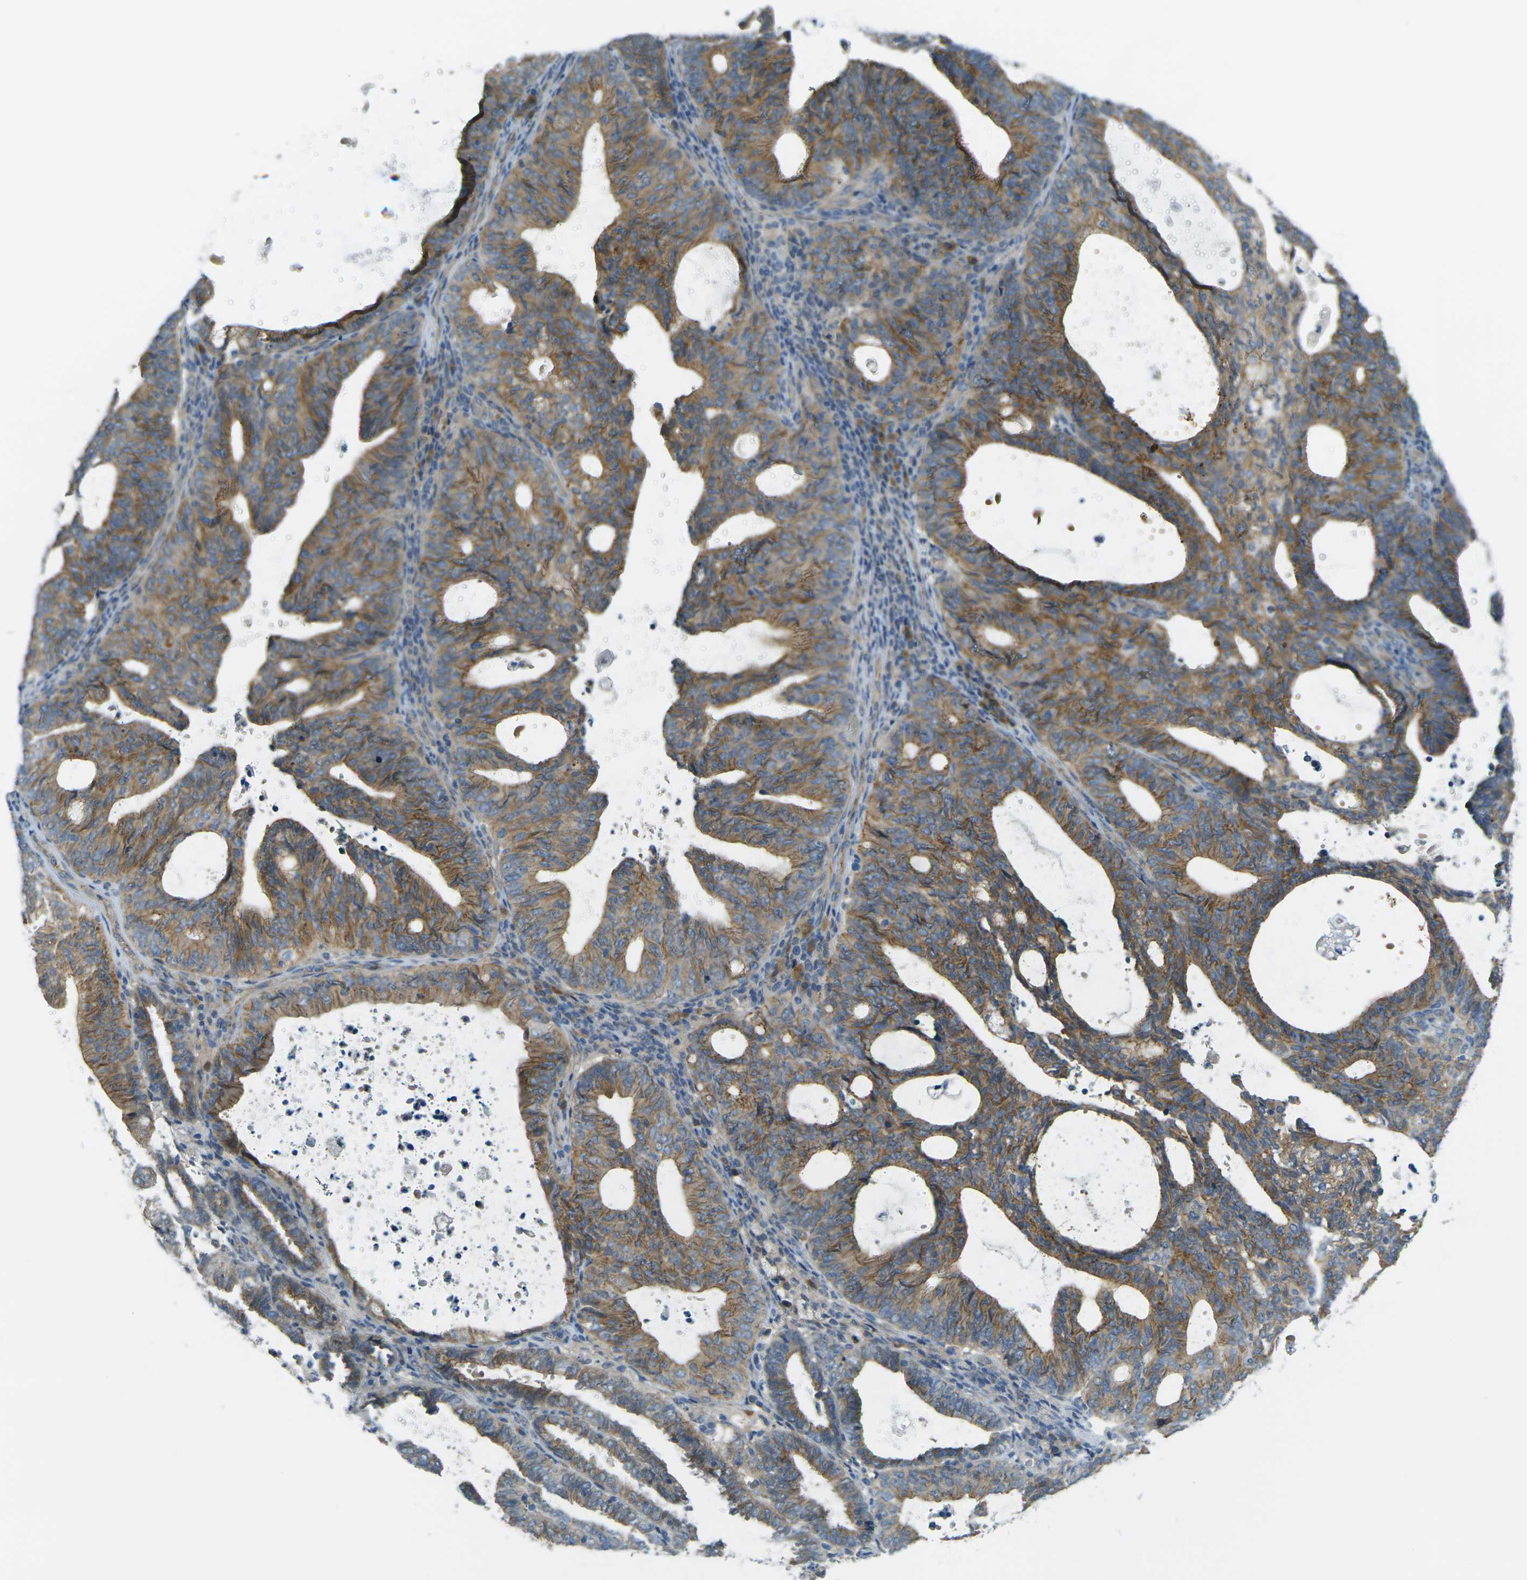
{"staining": {"intensity": "moderate", "quantity": ">75%", "location": "cytoplasmic/membranous"}, "tissue": "endometrial cancer", "cell_type": "Tumor cells", "image_type": "cancer", "snomed": [{"axis": "morphology", "description": "Adenocarcinoma, NOS"}, {"axis": "topography", "description": "Uterus"}], "caption": "DAB (3,3'-diaminobenzidine) immunohistochemical staining of human endometrial cancer (adenocarcinoma) shows moderate cytoplasmic/membranous protein staining in about >75% of tumor cells. The protein is shown in brown color, while the nuclei are stained blue.", "gene": "RHBDD1", "patient": {"sex": "female", "age": 83}}